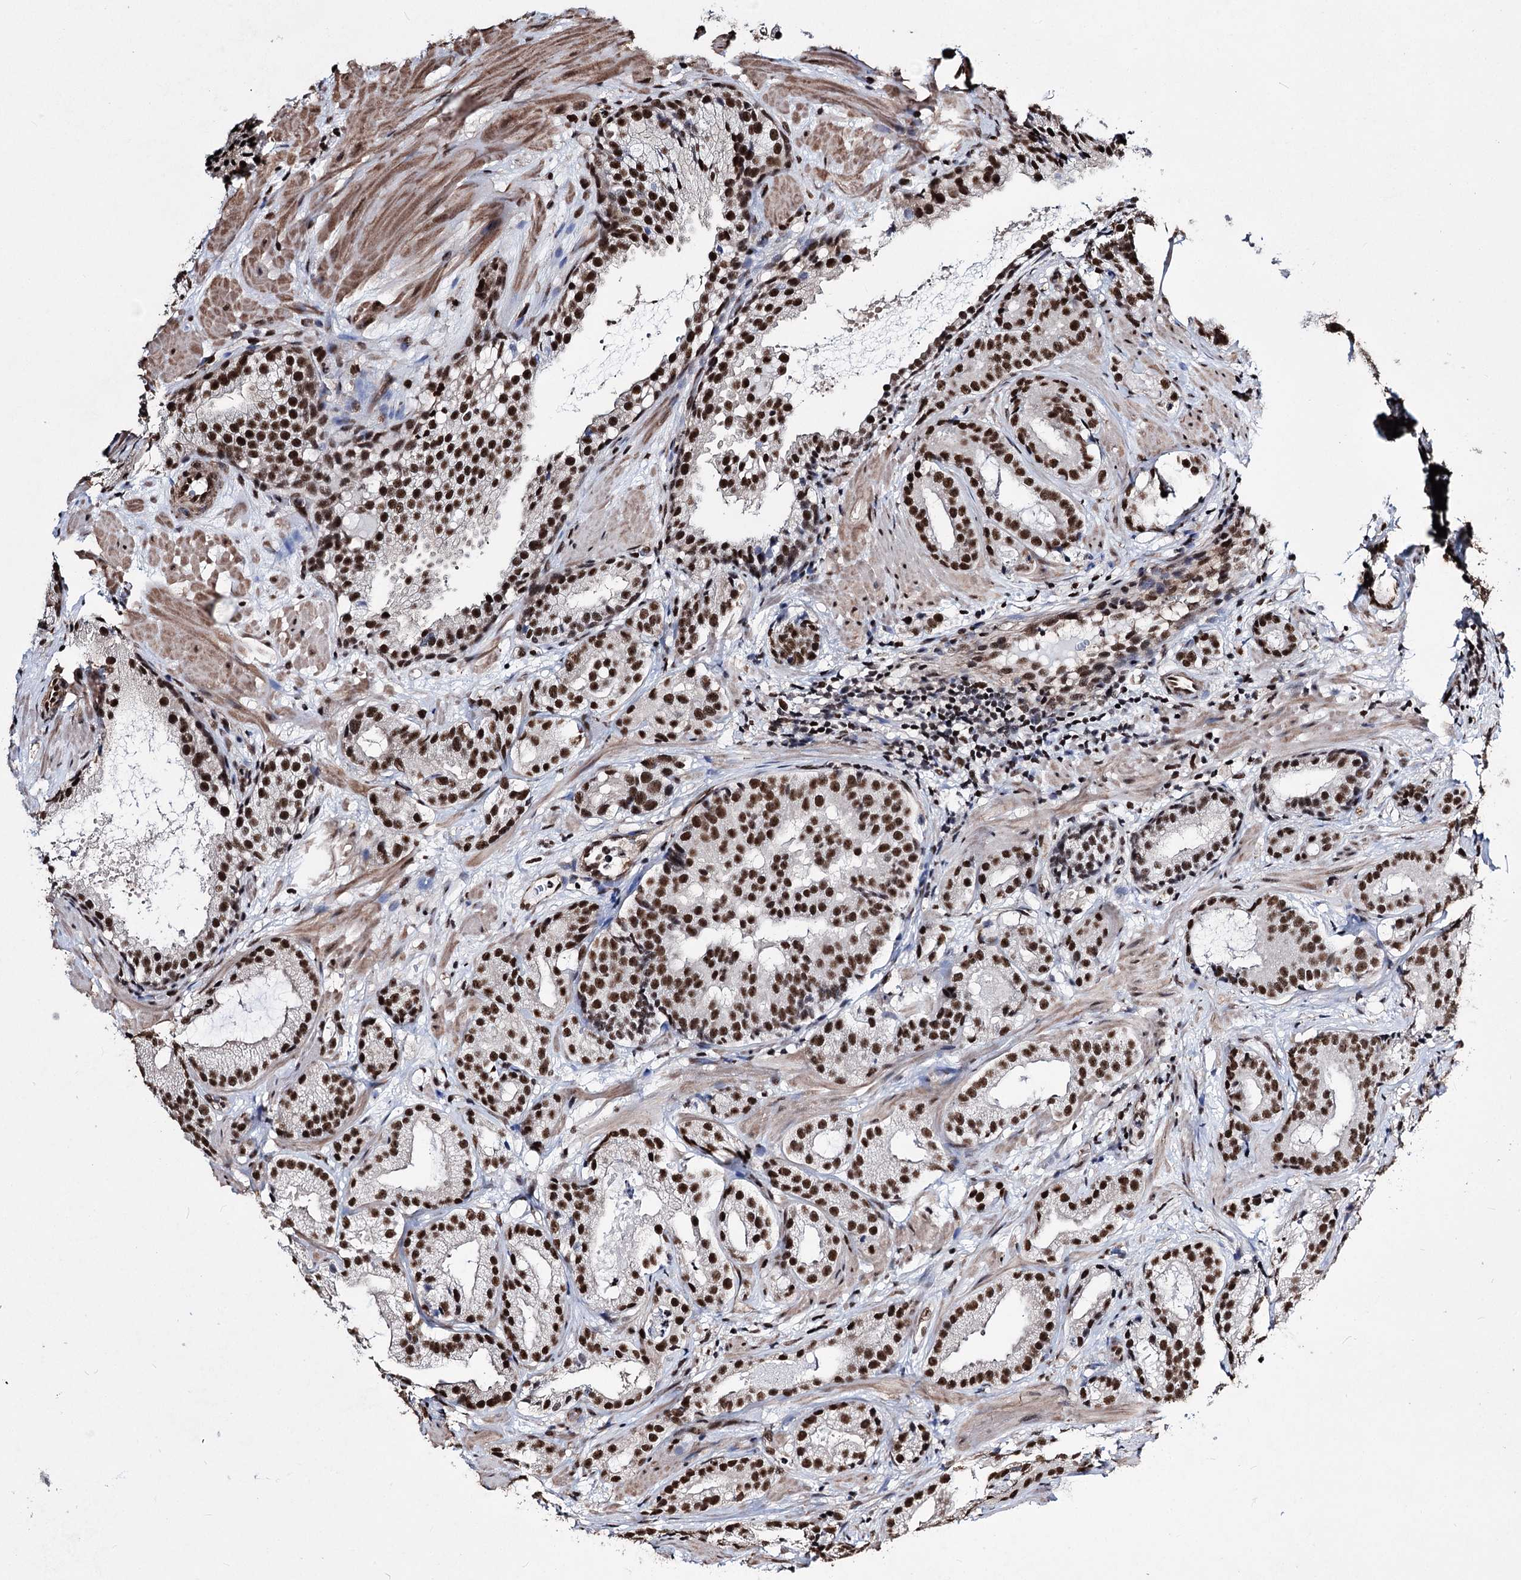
{"staining": {"intensity": "strong", "quantity": ">75%", "location": "nuclear"}, "tissue": "prostate cancer", "cell_type": "Tumor cells", "image_type": "cancer", "snomed": [{"axis": "morphology", "description": "Adenocarcinoma, High grade"}, {"axis": "topography", "description": "Prostate"}], "caption": "Tumor cells exhibit high levels of strong nuclear expression in approximately >75% of cells in human prostate adenocarcinoma (high-grade). Immunohistochemistry (ihc) stains the protein of interest in brown and the nuclei are stained blue.", "gene": "CHMP7", "patient": {"sex": "male", "age": 60}}